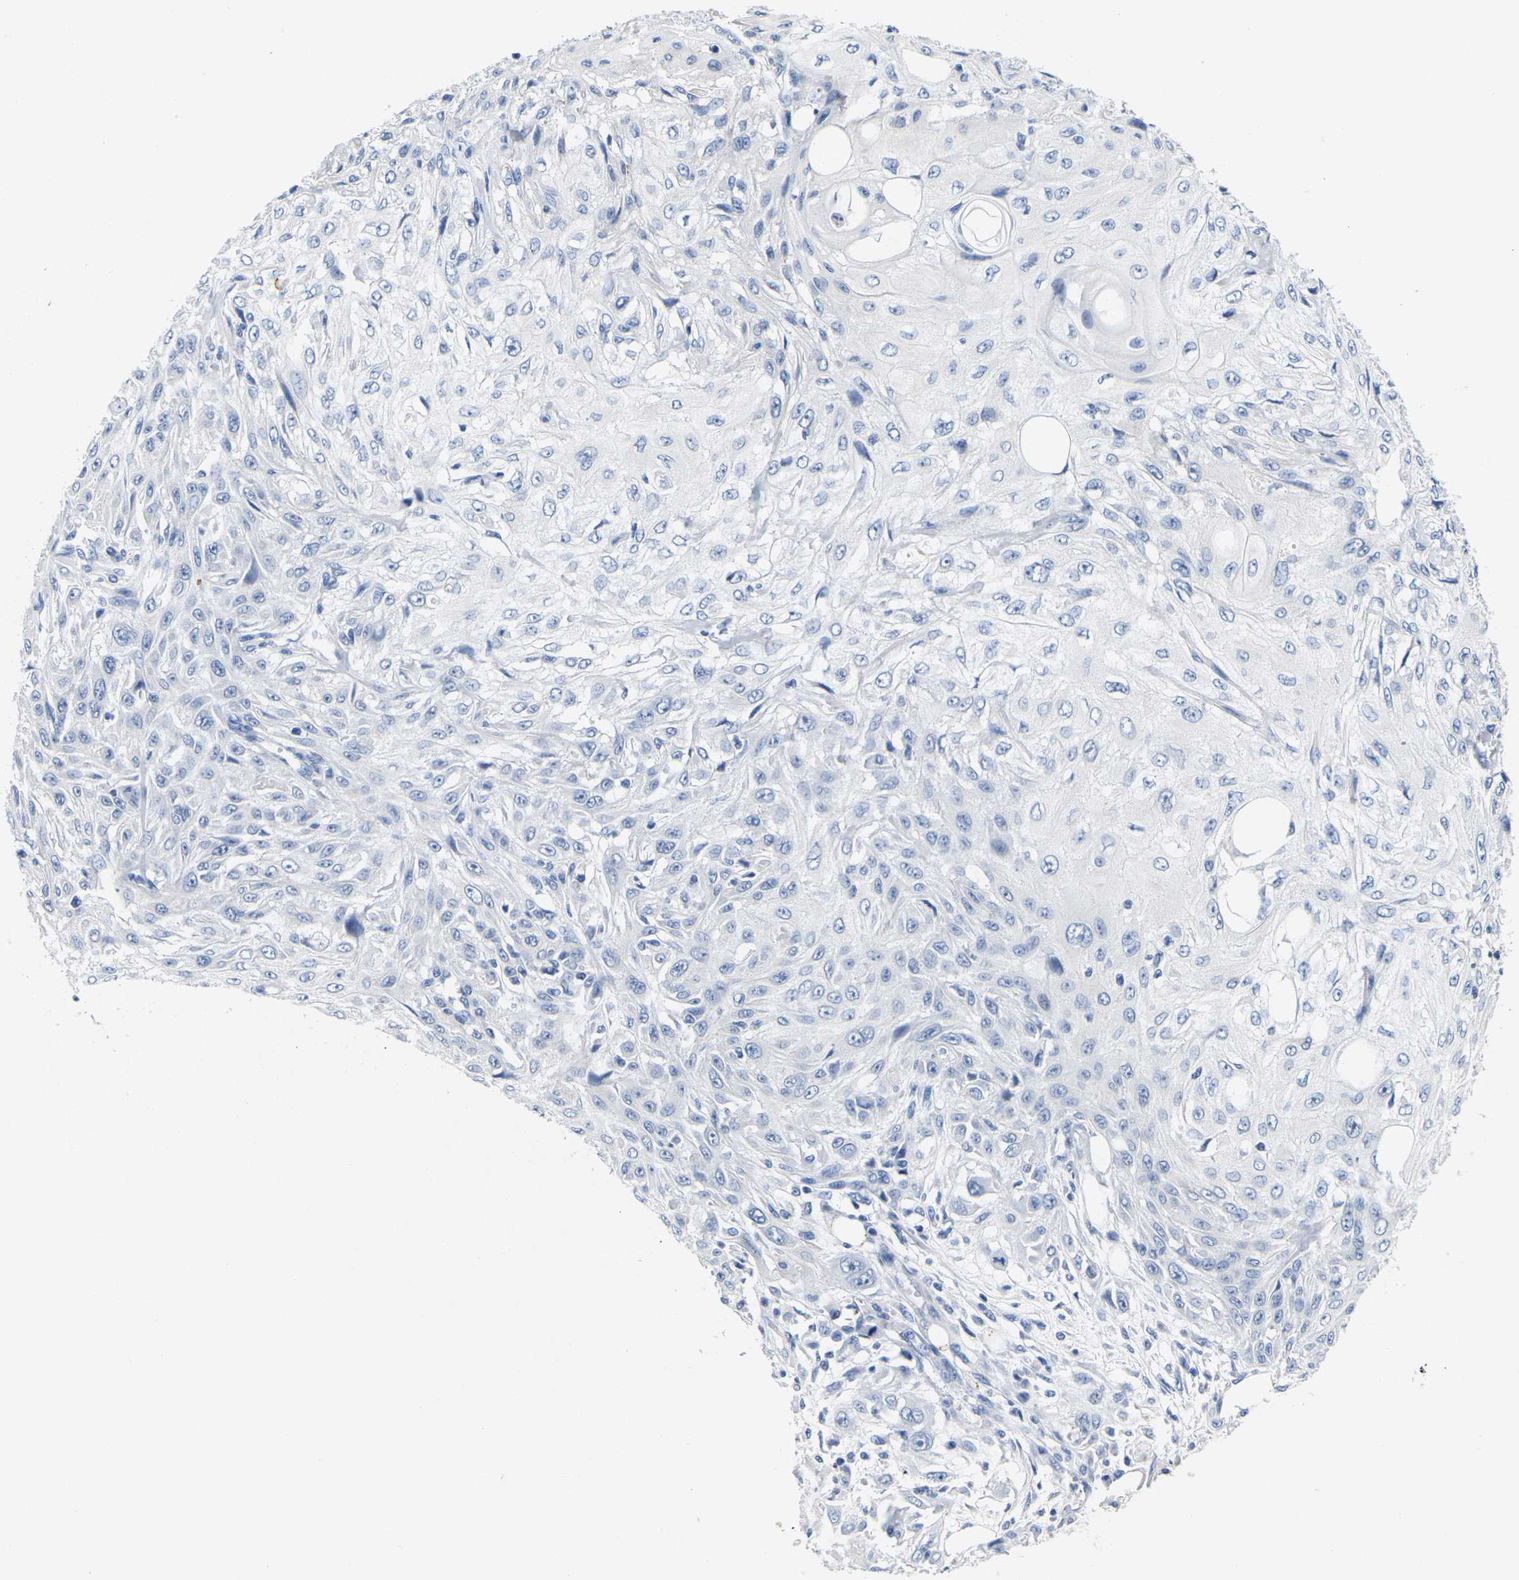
{"staining": {"intensity": "negative", "quantity": "none", "location": "none"}, "tissue": "skin cancer", "cell_type": "Tumor cells", "image_type": "cancer", "snomed": [{"axis": "morphology", "description": "Squamous cell carcinoma, NOS"}, {"axis": "topography", "description": "Skin"}], "caption": "Immunohistochemistry micrograph of human skin cancer stained for a protein (brown), which shows no positivity in tumor cells.", "gene": "NOCT", "patient": {"sex": "male", "age": 75}}